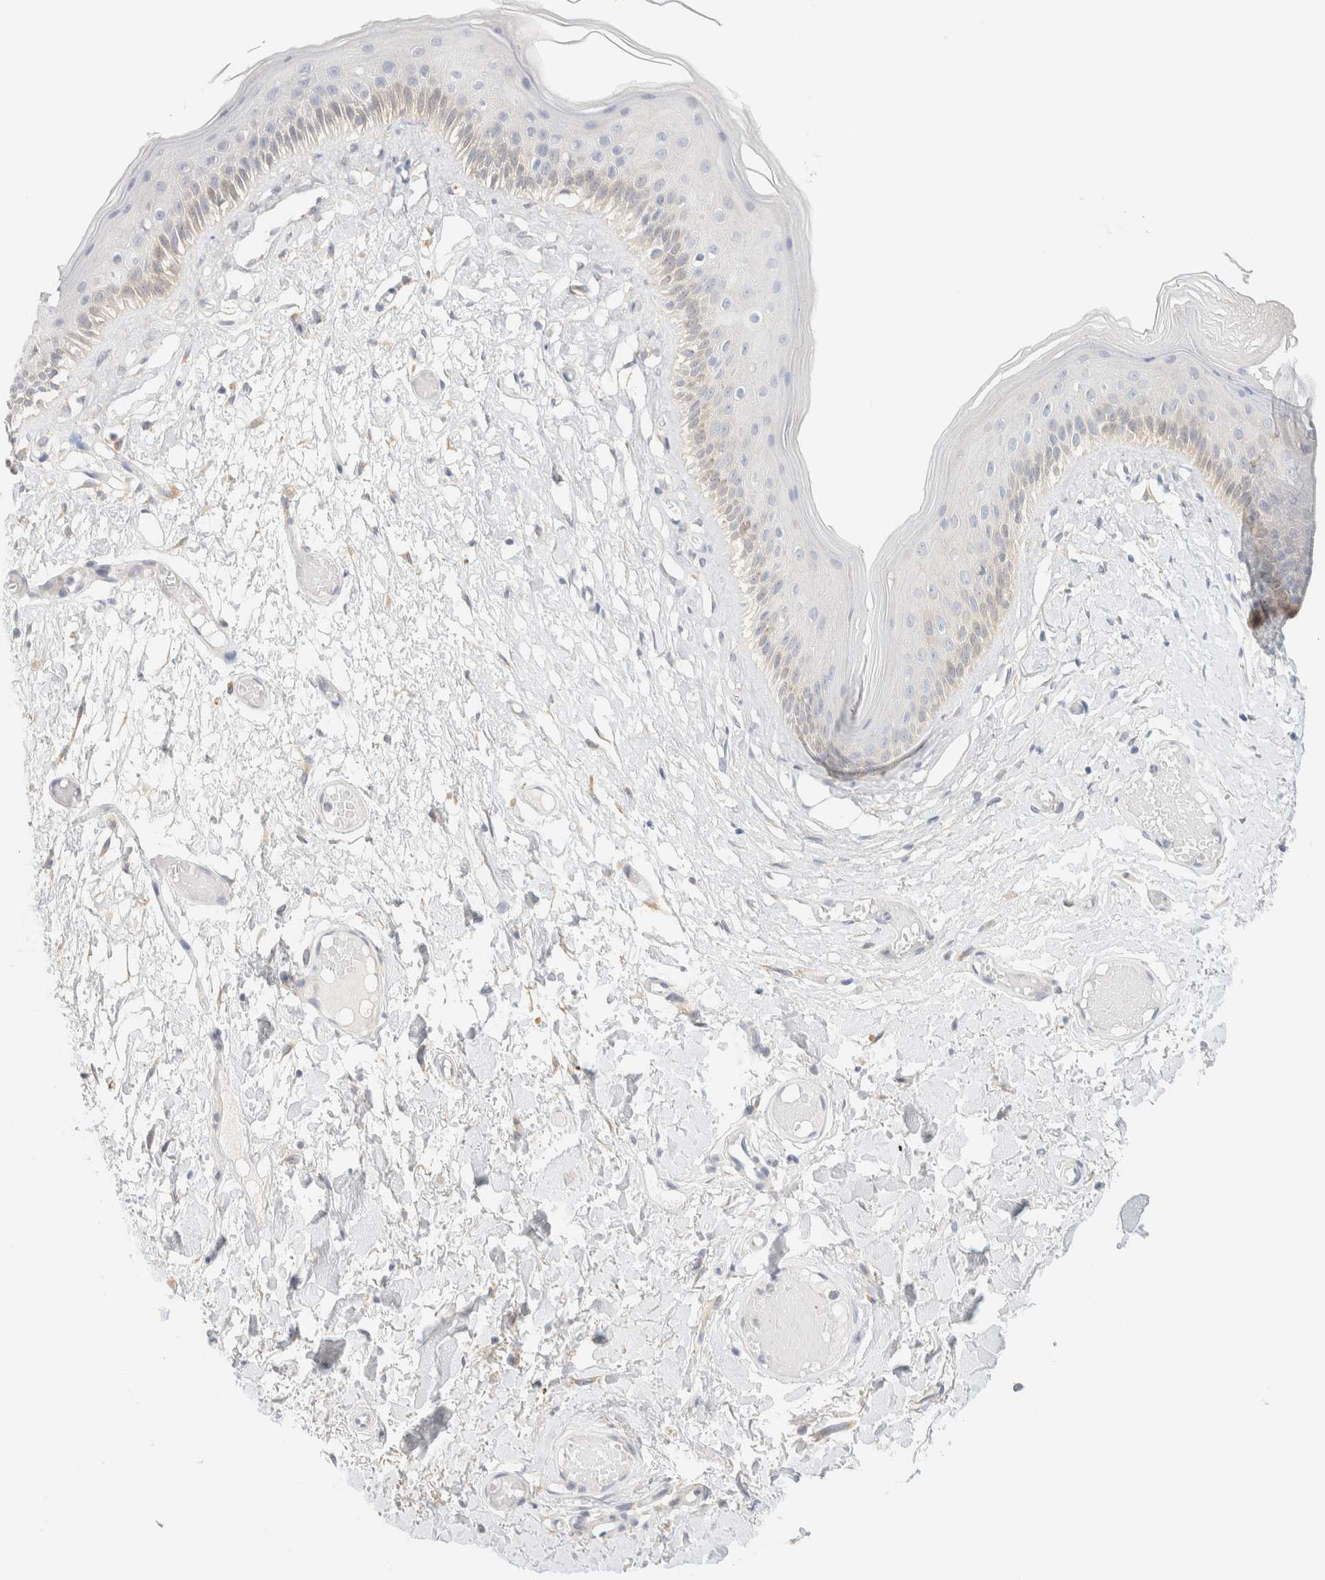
{"staining": {"intensity": "weak", "quantity": "<25%", "location": "cytoplasmic/membranous"}, "tissue": "skin", "cell_type": "Epidermal cells", "image_type": "normal", "snomed": [{"axis": "morphology", "description": "Normal tissue, NOS"}, {"axis": "topography", "description": "Vulva"}], "caption": "Skin stained for a protein using immunohistochemistry exhibits no staining epidermal cells.", "gene": "NT5C", "patient": {"sex": "female", "age": 73}}